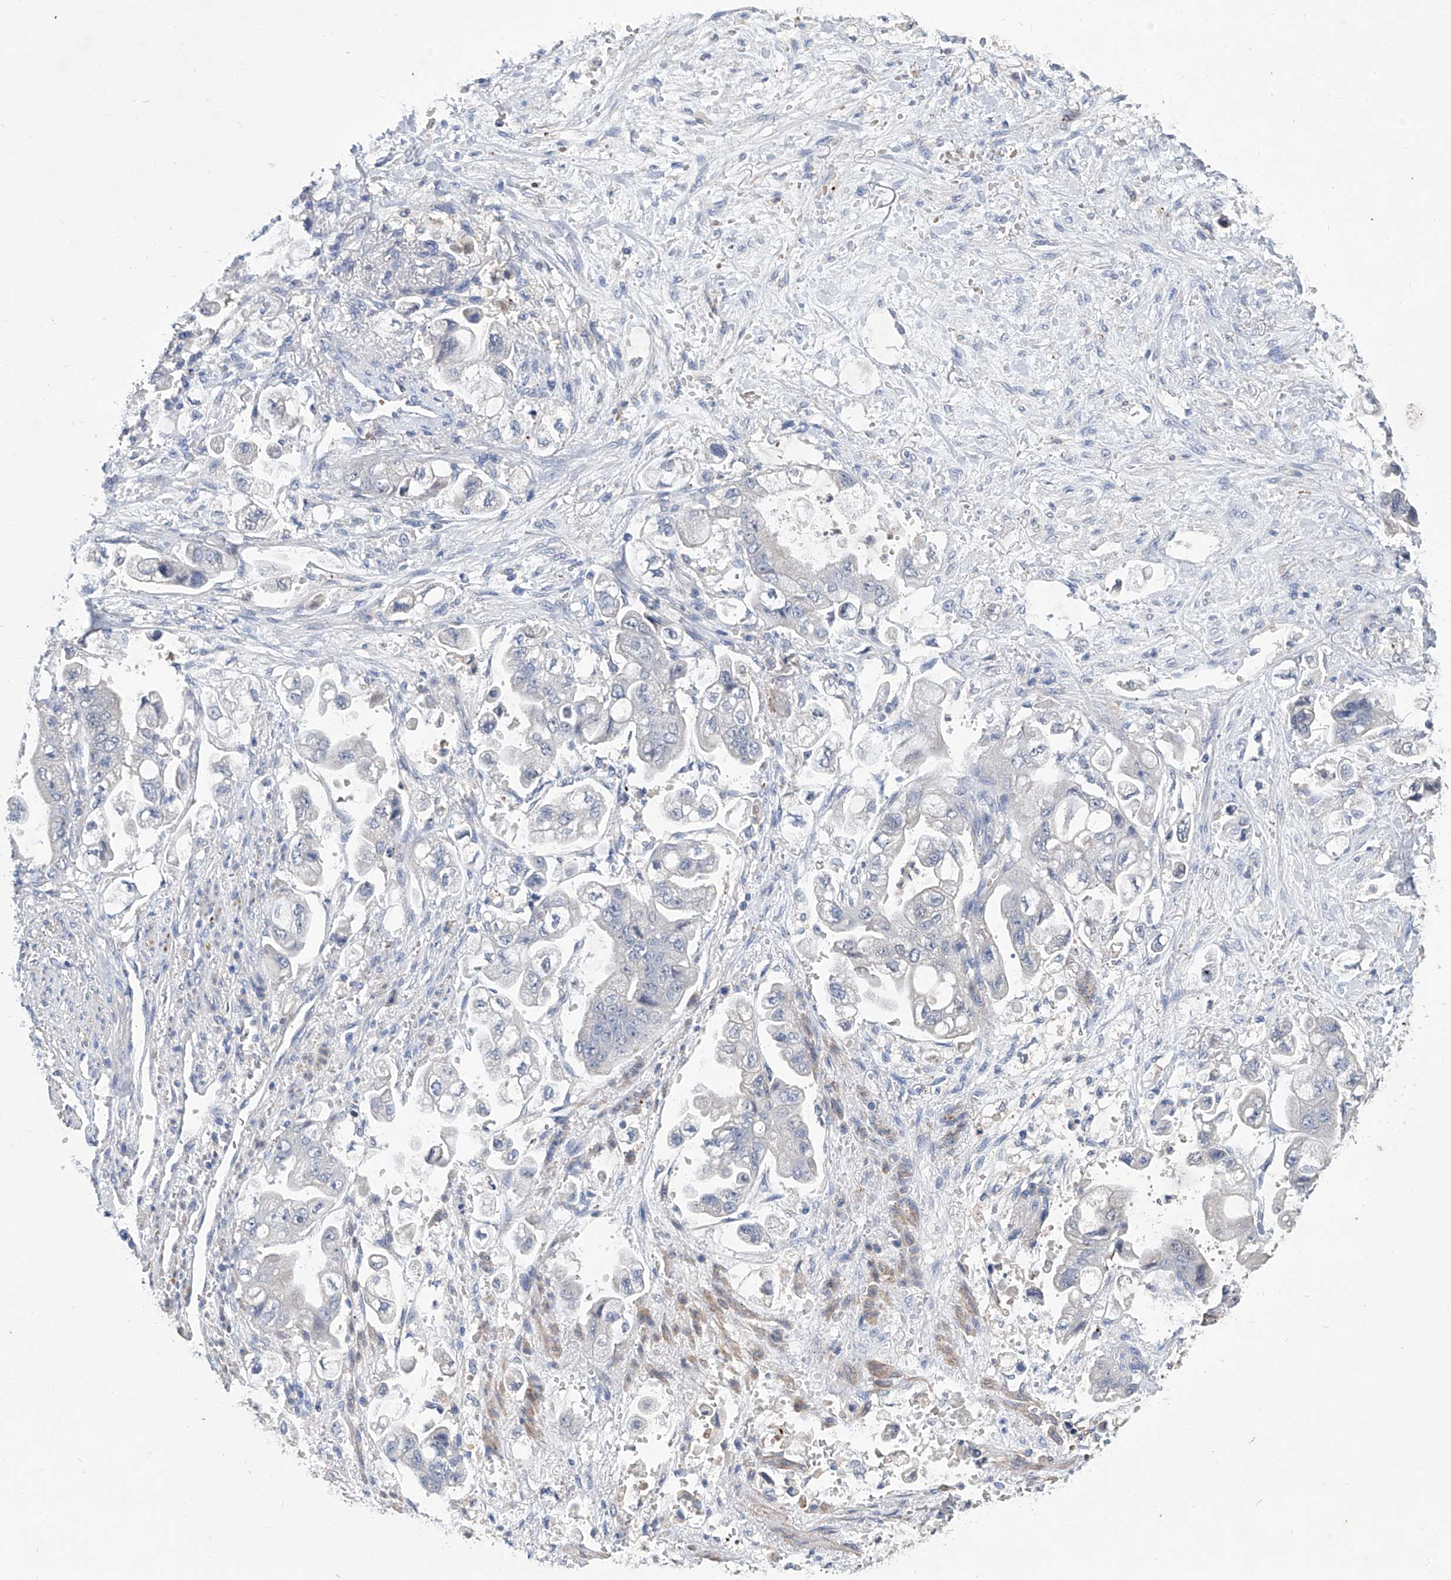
{"staining": {"intensity": "negative", "quantity": "none", "location": "none"}, "tissue": "stomach cancer", "cell_type": "Tumor cells", "image_type": "cancer", "snomed": [{"axis": "morphology", "description": "Adenocarcinoma, NOS"}, {"axis": "topography", "description": "Stomach"}], "caption": "Immunohistochemical staining of stomach cancer (adenocarcinoma) displays no significant staining in tumor cells.", "gene": "GPT", "patient": {"sex": "male", "age": 62}}